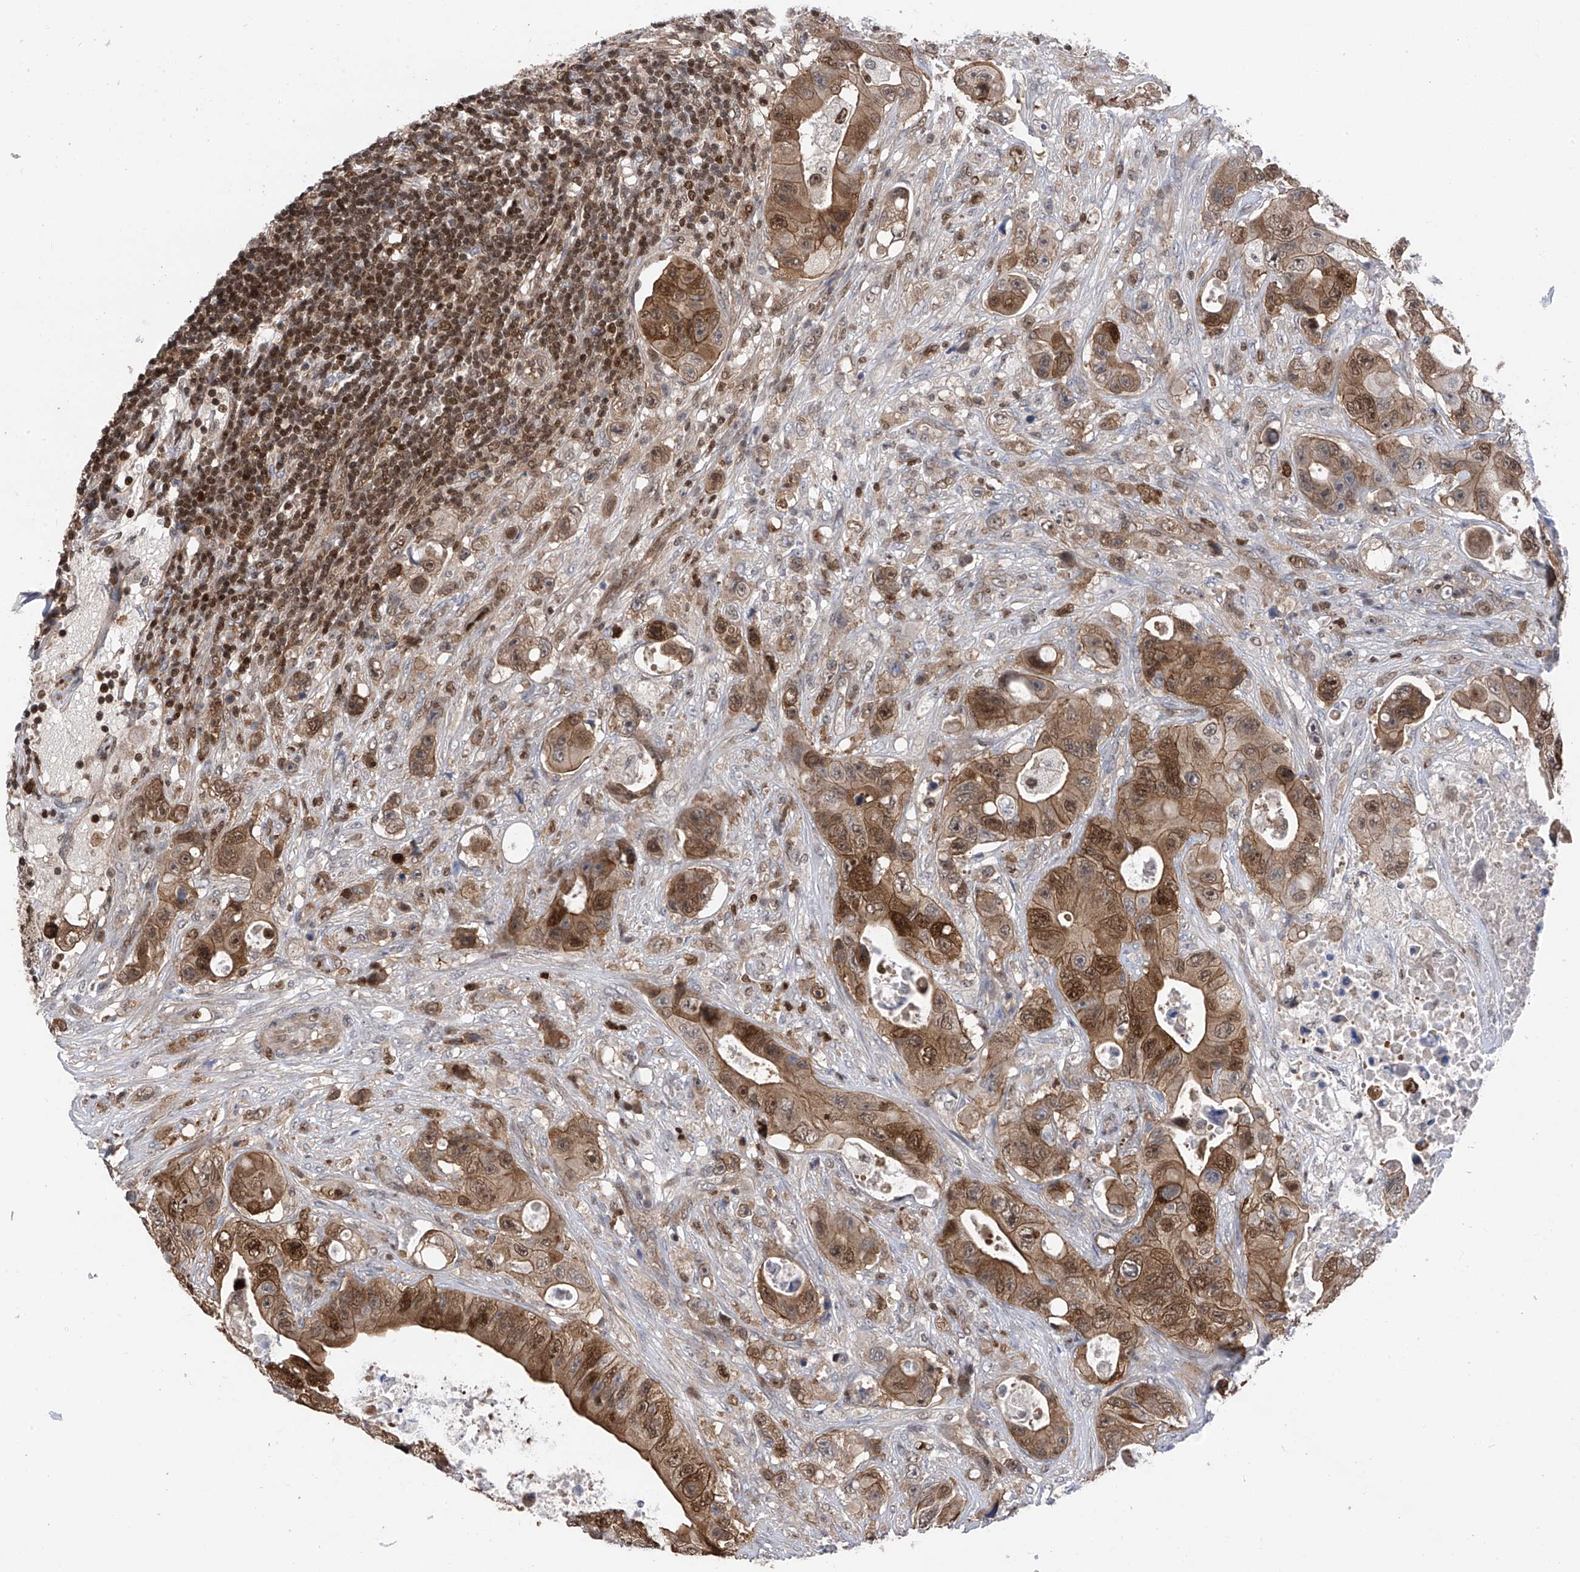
{"staining": {"intensity": "moderate", "quantity": ">75%", "location": "cytoplasmic/membranous,nuclear"}, "tissue": "colorectal cancer", "cell_type": "Tumor cells", "image_type": "cancer", "snomed": [{"axis": "morphology", "description": "Adenocarcinoma, NOS"}, {"axis": "topography", "description": "Colon"}], "caption": "IHC of colorectal cancer (adenocarcinoma) reveals medium levels of moderate cytoplasmic/membranous and nuclear staining in approximately >75% of tumor cells.", "gene": "DNAJC9", "patient": {"sex": "female", "age": 46}}